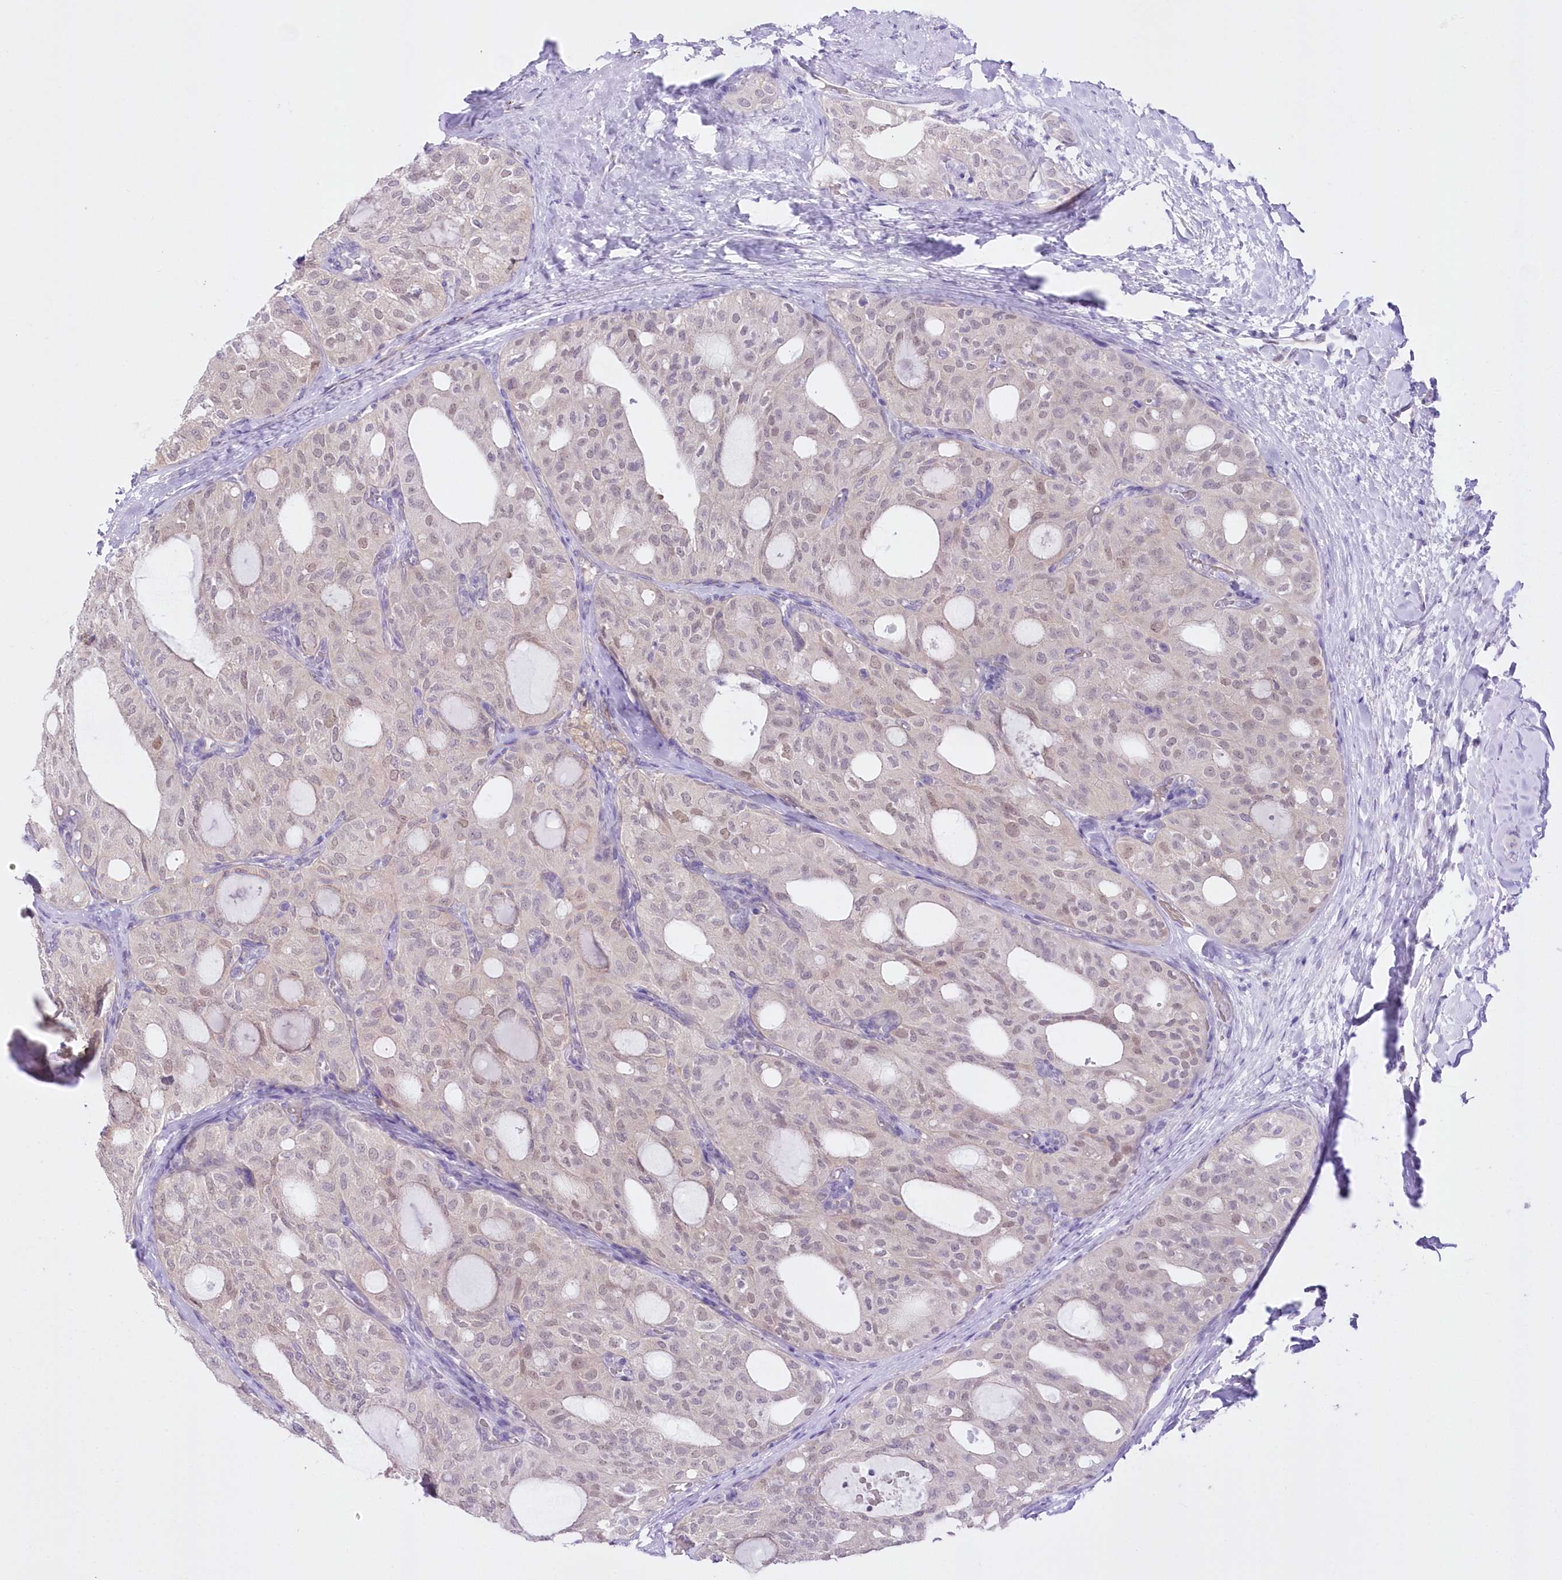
{"staining": {"intensity": "weak", "quantity": "<25%", "location": "nuclear"}, "tissue": "thyroid cancer", "cell_type": "Tumor cells", "image_type": "cancer", "snomed": [{"axis": "morphology", "description": "Follicular adenoma carcinoma, NOS"}, {"axis": "topography", "description": "Thyroid gland"}], "caption": "Immunohistochemistry of thyroid cancer (follicular adenoma carcinoma) shows no staining in tumor cells. The staining was performed using DAB (3,3'-diaminobenzidine) to visualize the protein expression in brown, while the nuclei were stained in blue with hematoxylin (Magnification: 20x).", "gene": "UBA6", "patient": {"sex": "male", "age": 75}}